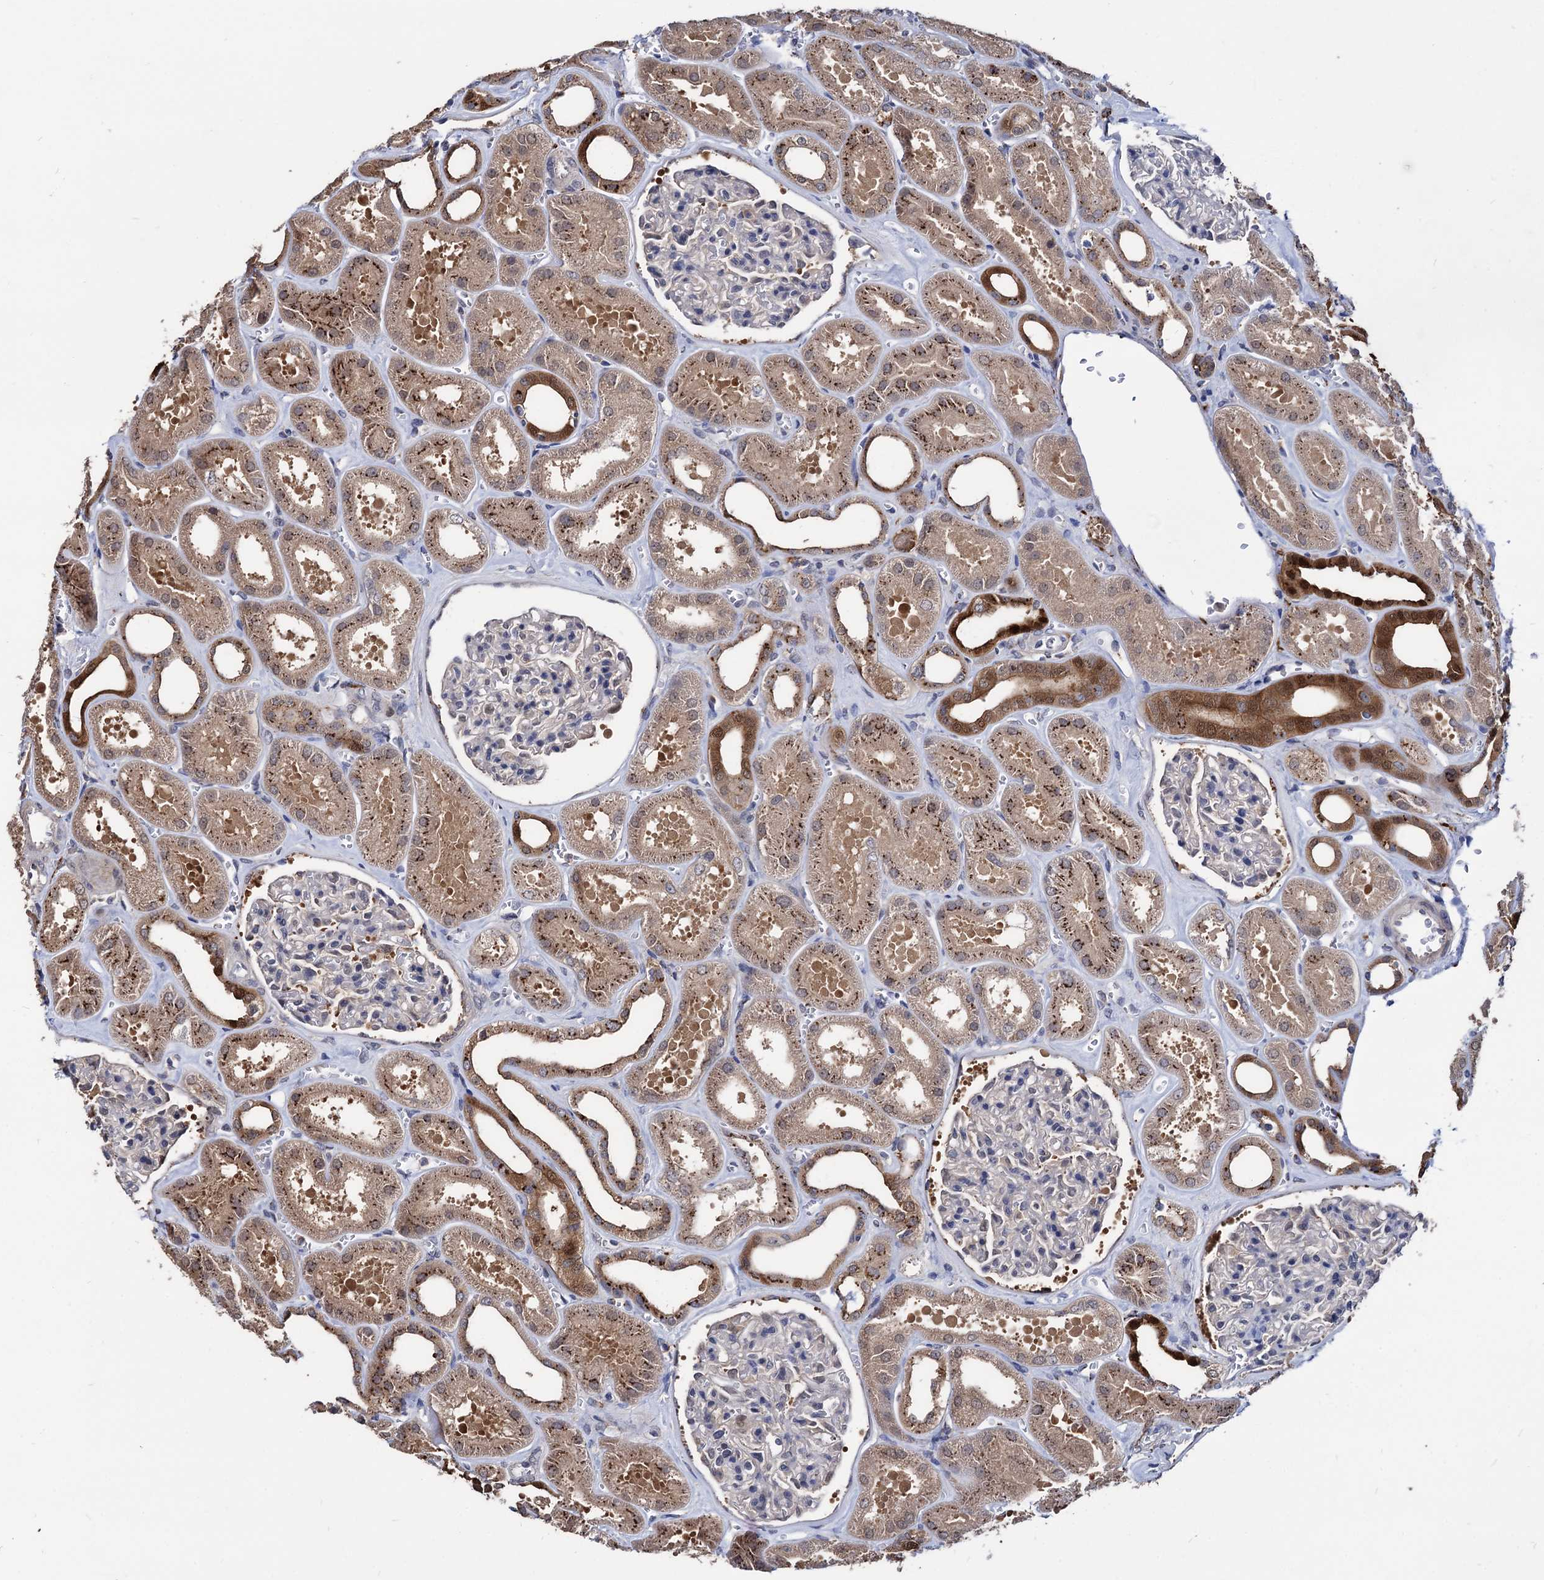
{"staining": {"intensity": "negative", "quantity": "none", "location": "none"}, "tissue": "kidney", "cell_type": "Cells in glomeruli", "image_type": "normal", "snomed": [{"axis": "morphology", "description": "Normal tissue, NOS"}, {"axis": "morphology", "description": "Adenocarcinoma, NOS"}, {"axis": "topography", "description": "Kidney"}], "caption": "This micrograph is of unremarkable kidney stained with immunohistochemistry (IHC) to label a protein in brown with the nuclei are counter-stained blue. There is no expression in cells in glomeruli.", "gene": "ESD", "patient": {"sex": "female", "age": 68}}